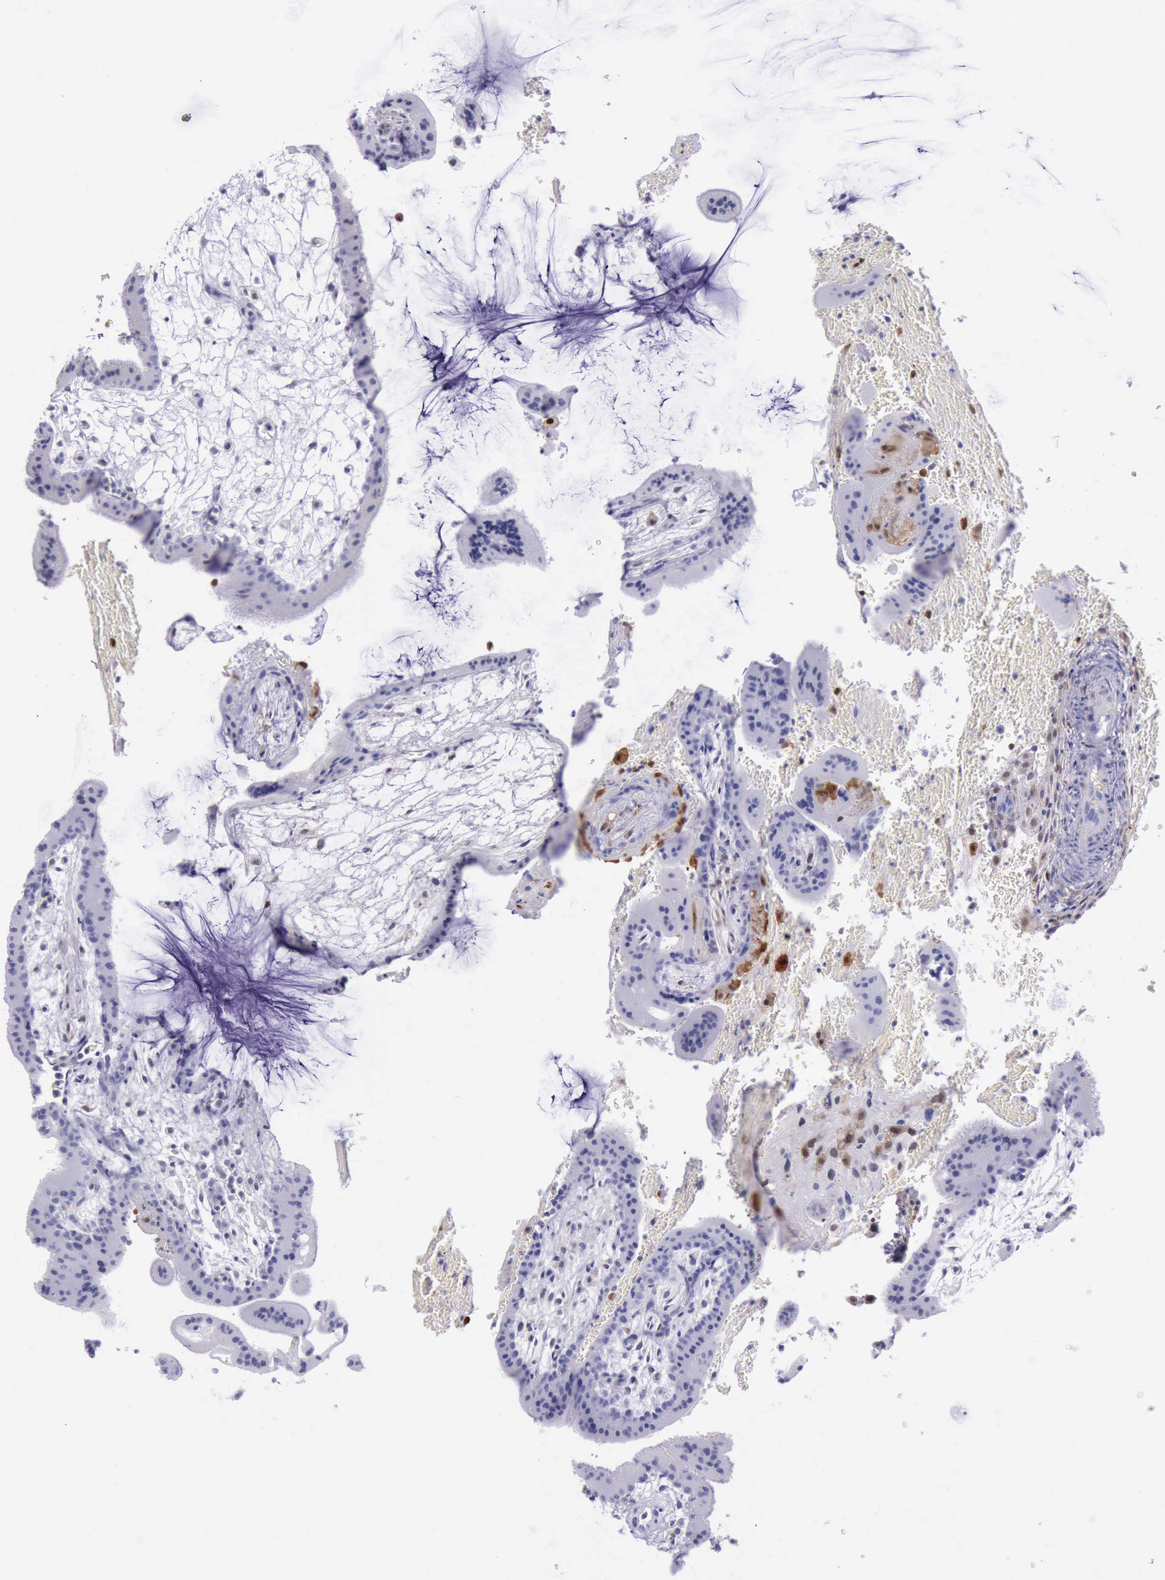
{"staining": {"intensity": "weak", "quantity": "<25%", "location": "cytoplasmic/membranous"}, "tissue": "placenta", "cell_type": "Decidual cells", "image_type": "normal", "snomed": [{"axis": "morphology", "description": "Normal tissue, NOS"}, {"axis": "topography", "description": "Placenta"}], "caption": "Protein analysis of unremarkable placenta displays no significant positivity in decidual cells. (Brightfield microscopy of DAB IHC at high magnification).", "gene": "TYMP", "patient": {"sex": "female", "age": 35}}